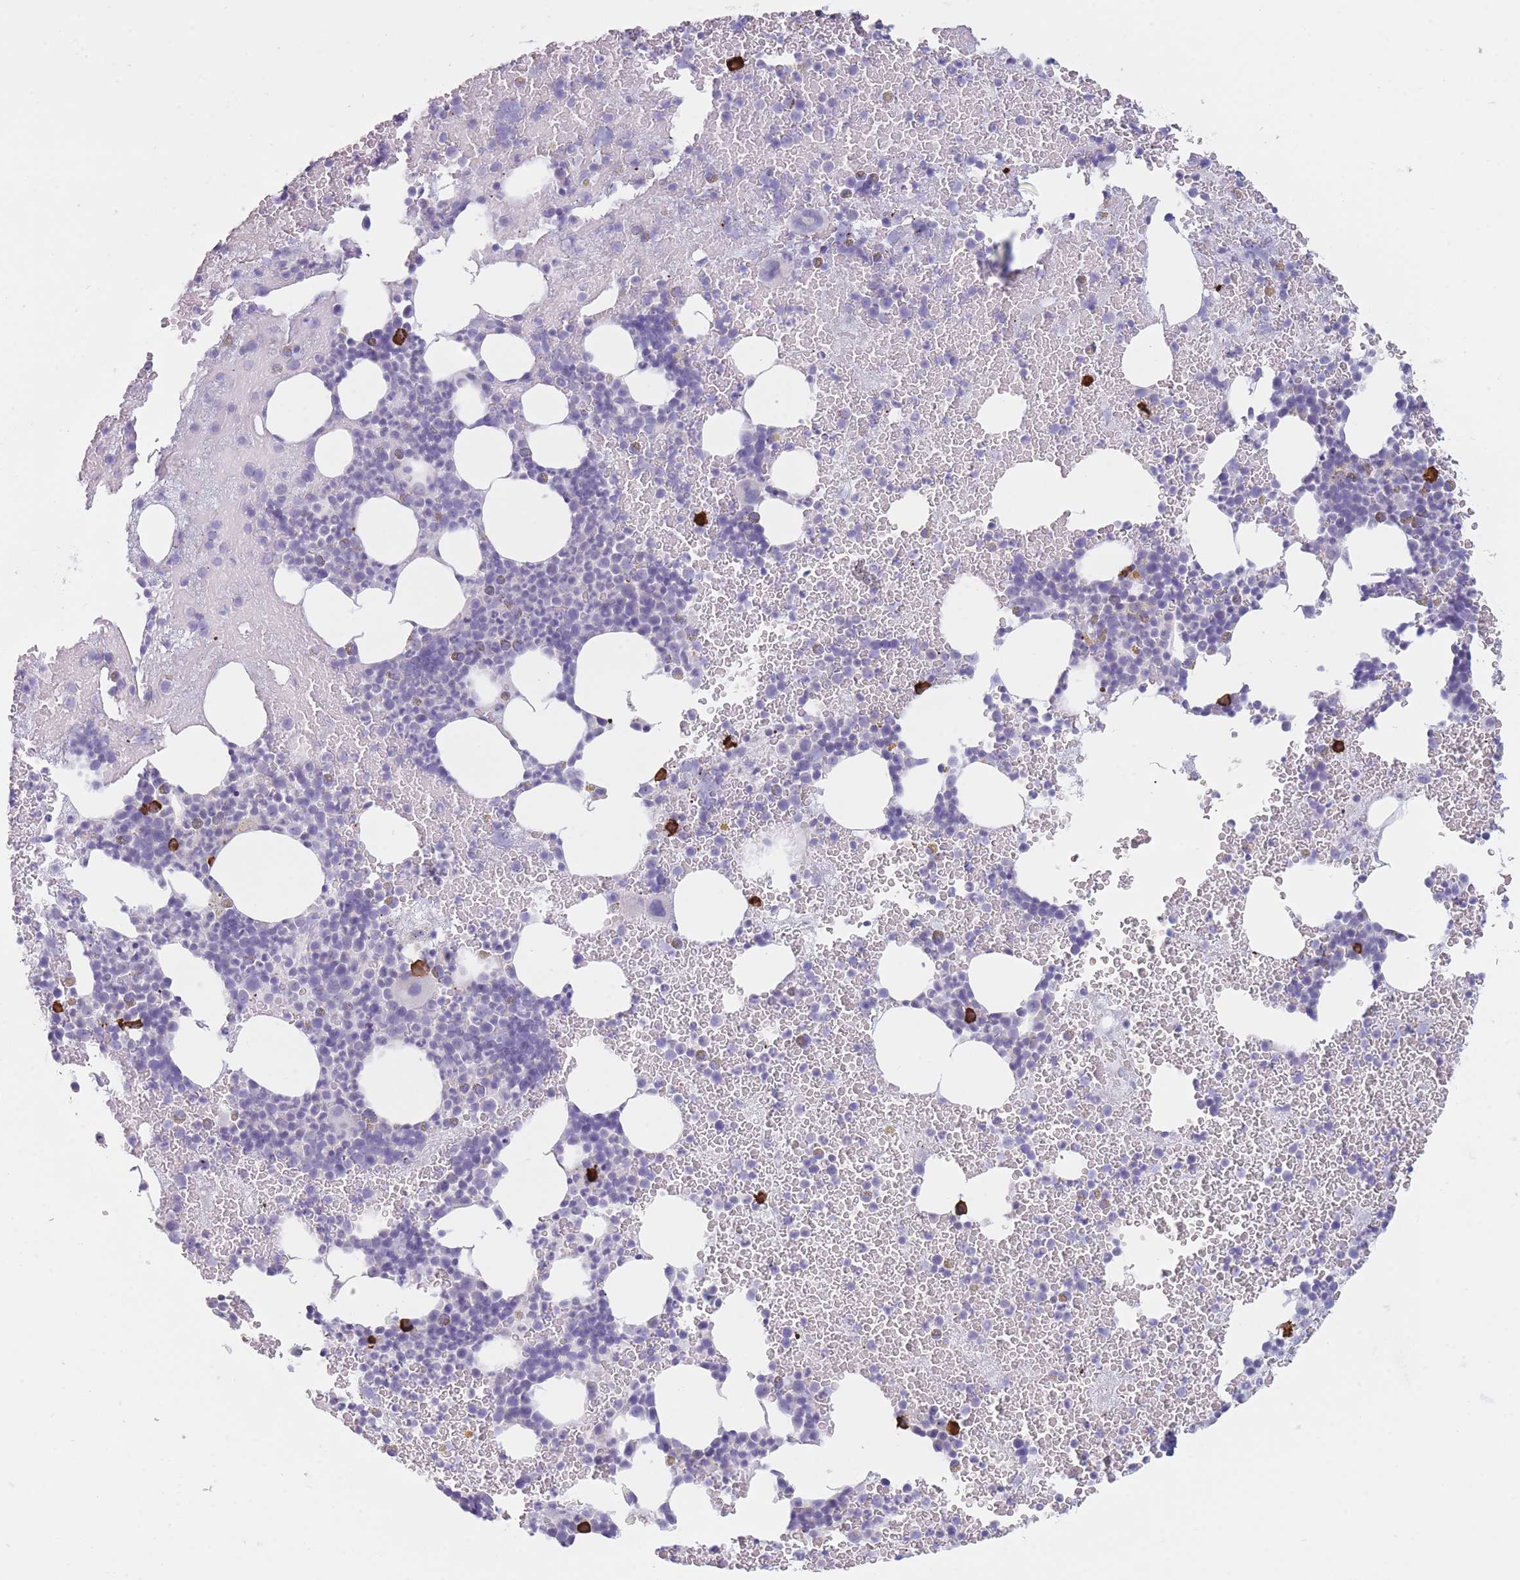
{"staining": {"intensity": "strong", "quantity": "<25%", "location": "cytoplasmic/membranous"}, "tissue": "bone marrow", "cell_type": "Hematopoietic cells", "image_type": "normal", "snomed": [{"axis": "morphology", "description": "Normal tissue, NOS"}, {"axis": "topography", "description": "Bone marrow"}], "caption": "A micrograph of bone marrow stained for a protein demonstrates strong cytoplasmic/membranous brown staining in hematopoietic cells.", "gene": "PLEKHG2", "patient": {"sex": "male", "age": 26}}